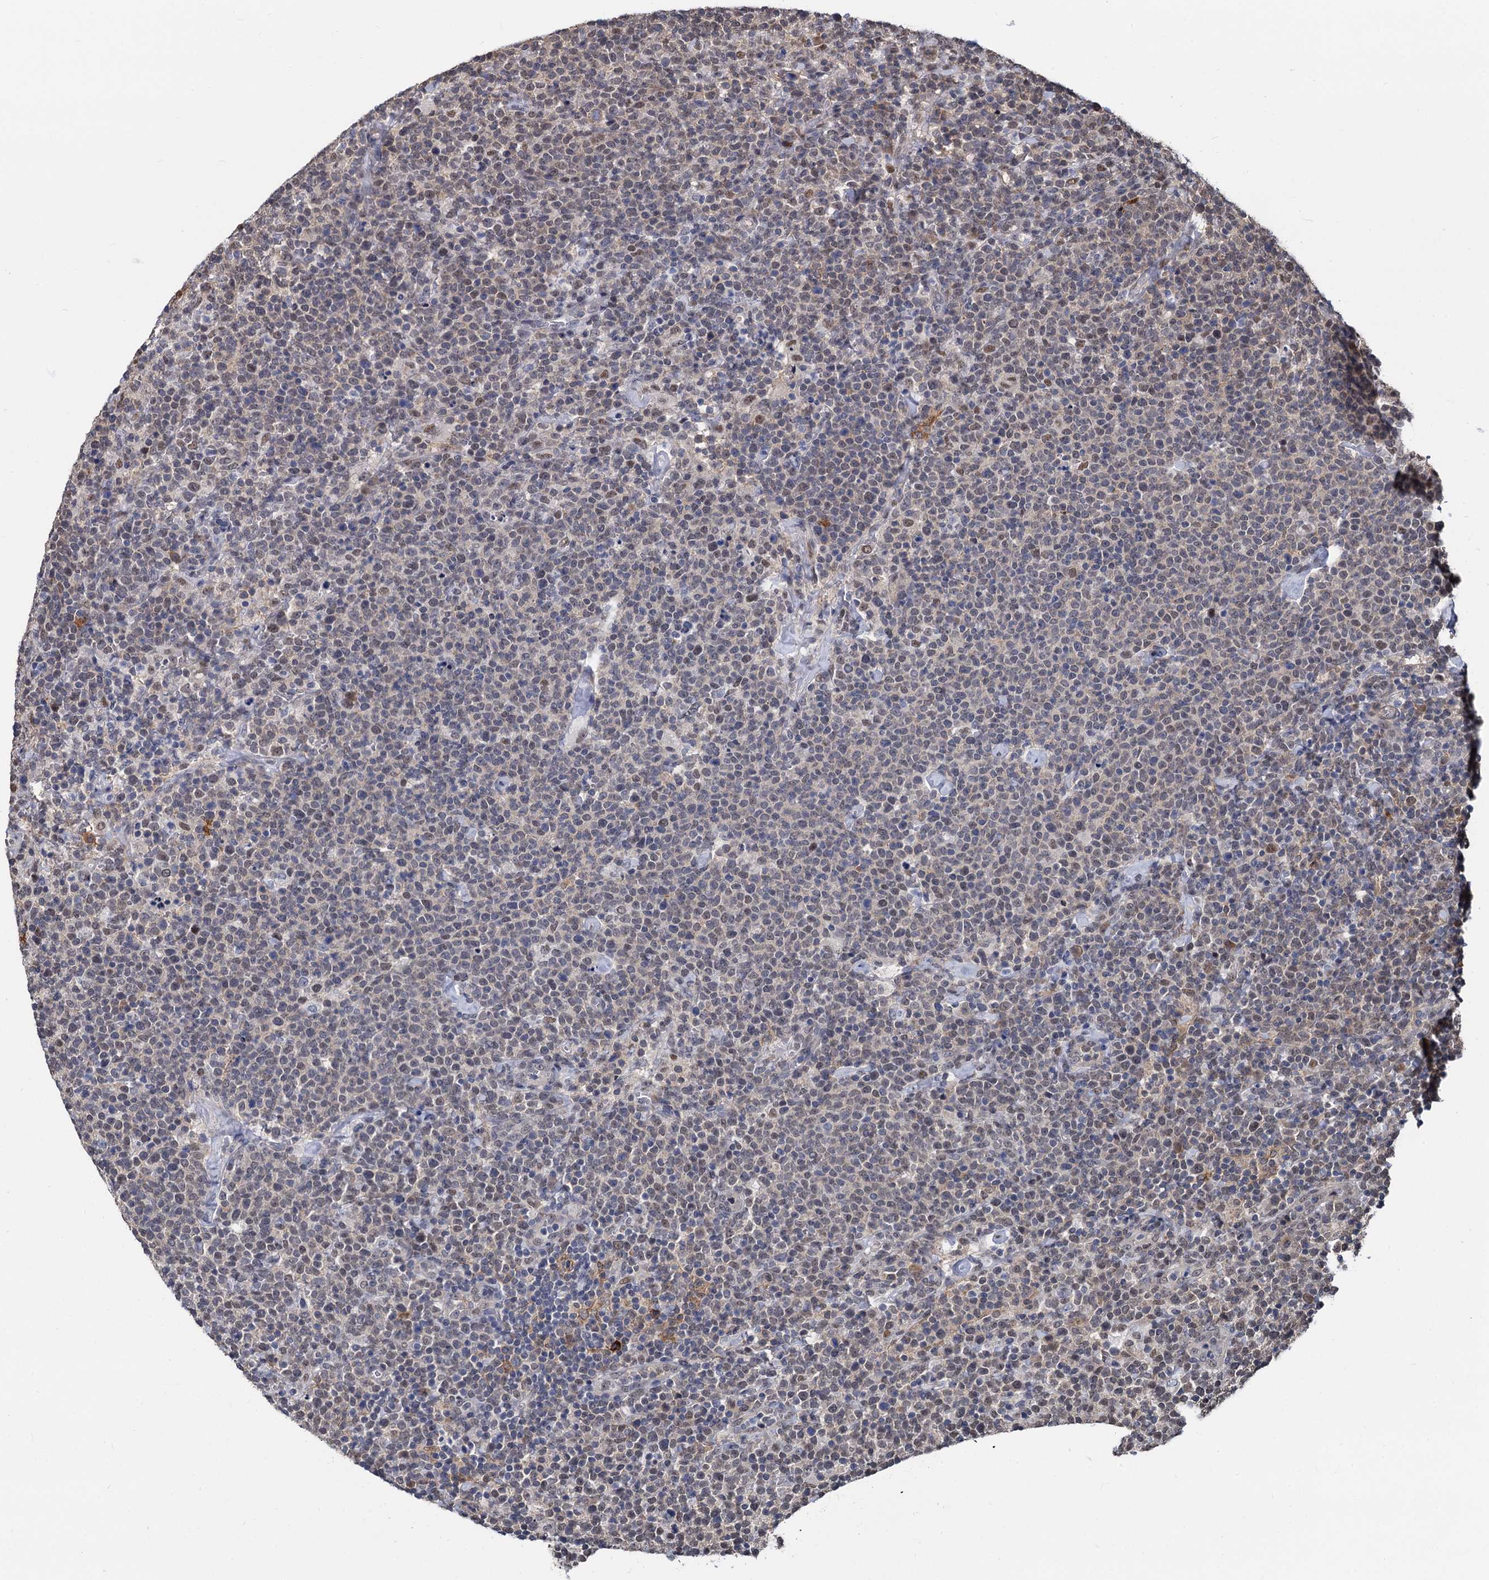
{"staining": {"intensity": "weak", "quantity": "25%-75%", "location": "nuclear"}, "tissue": "lymphoma", "cell_type": "Tumor cells", "image_type": "cancer", "snomed": [{"axis": "morphology", "description": "Malignant lymphoma, non-Hodgkin's type, High grade"}, {"axis": "topography", "description": "Lymph node"}], "caption": "IHC (DAB (3,3'-diaminobenzidine)) staining of human high-grade malignant lymphoma, non-Hodgkin's type reveals weak nuclear protein expression in approximately 25%-75% of tumor cells.", "gene": "PSMD4", "patient": {"sex": "male", "age": 61}}